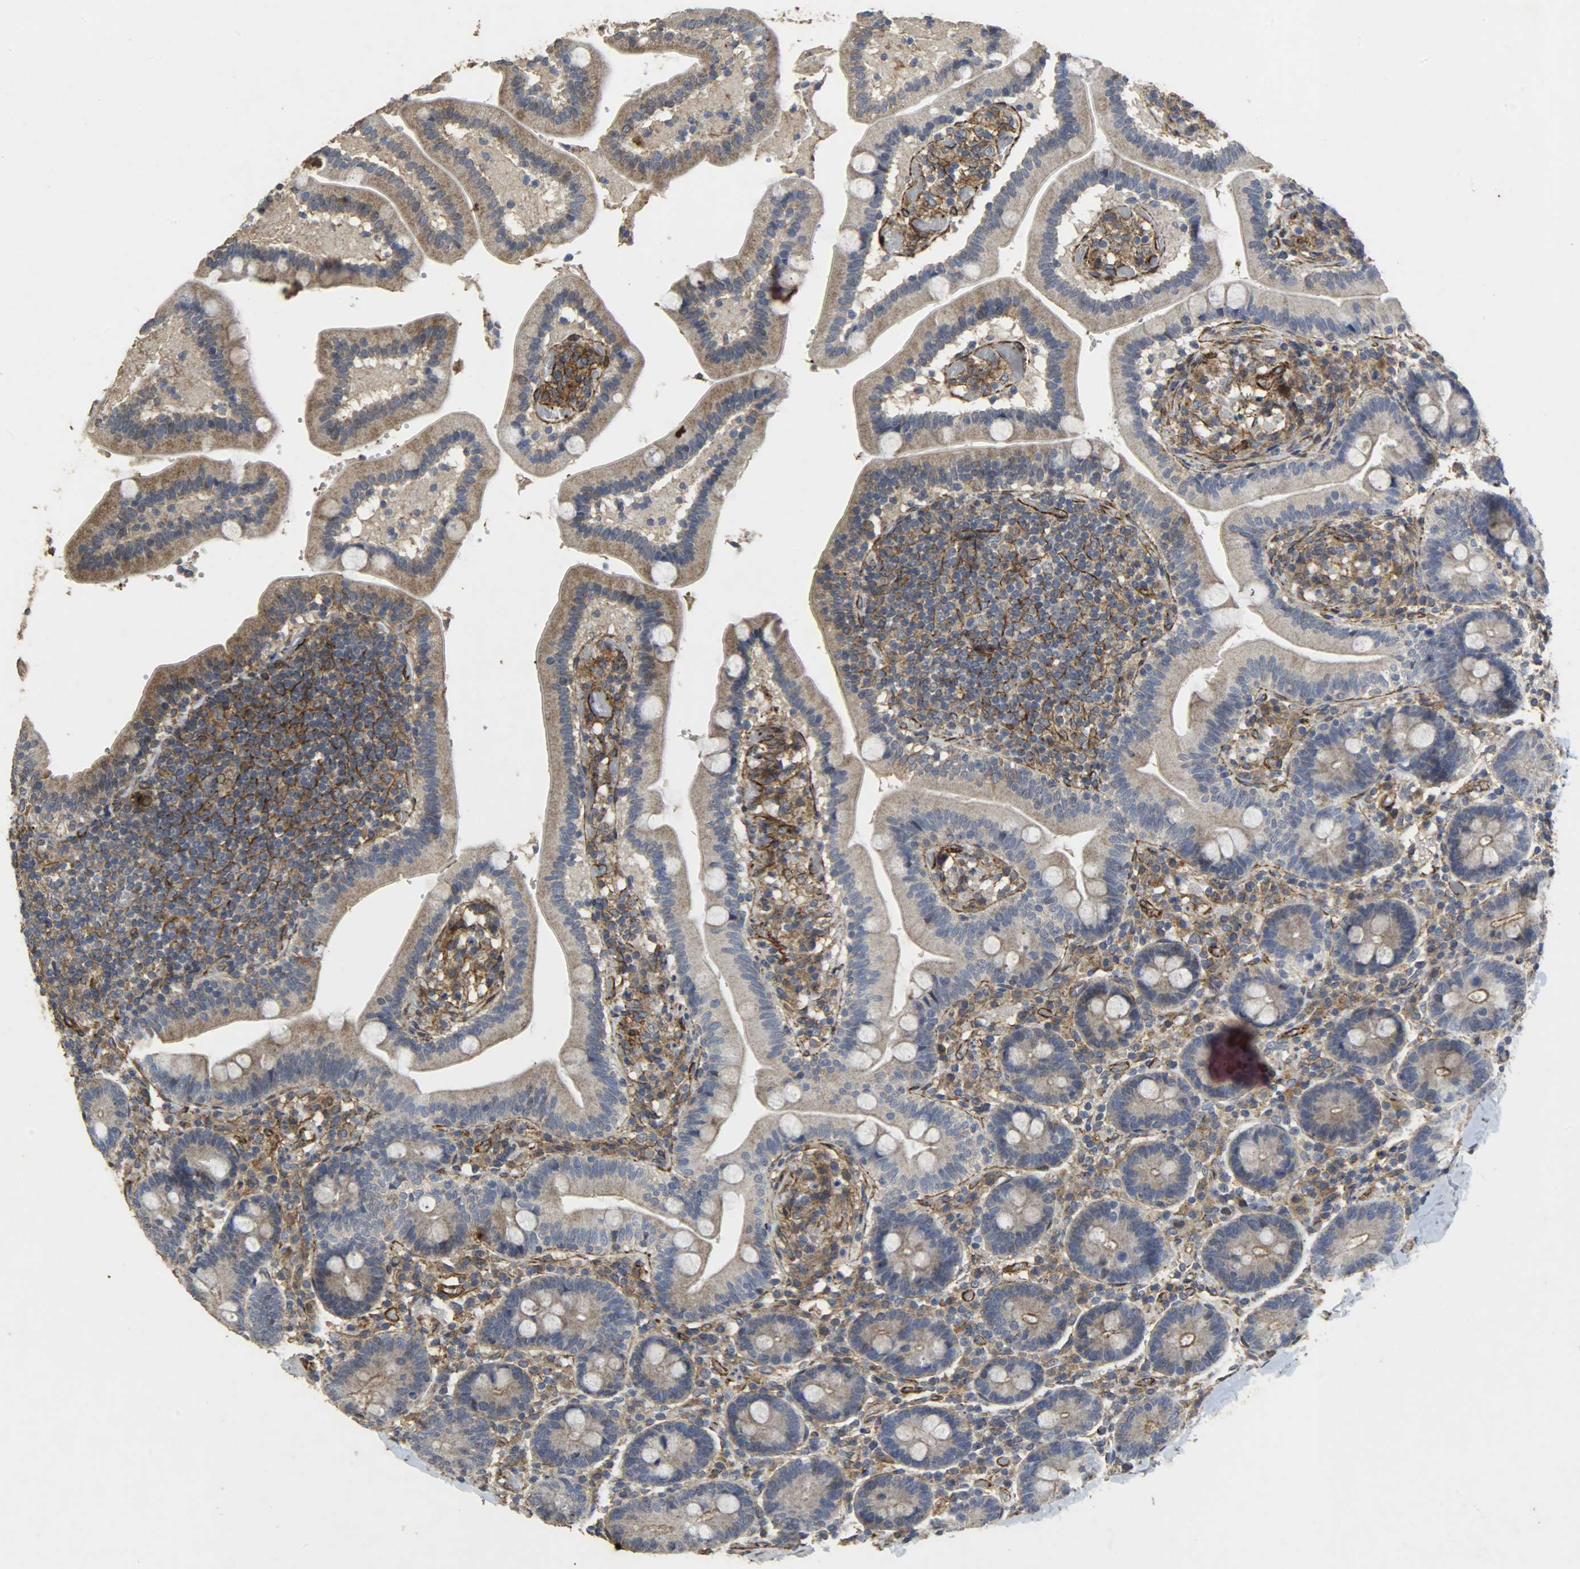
{"staining": {"intensity": "weak", "quantity": "25%-75%", "location": "cytoplasmic/membranous"}, "tissue": "duodenum", "cell_type": "Glandular cells", "image_type": "normal", "snomed": [{"axis": "morphology", "description": "Normal tissue, NOS"}, {"axis": "topography", "description": "Duodenum"}], "caption": "Human duodenum stained for a protein (brown) displays weak cytoplasmic/membranous positive expression in about 25%-75% of glandular cells.", "gene": "TPM4", "patient": {"sex": "male", "age": 66}}